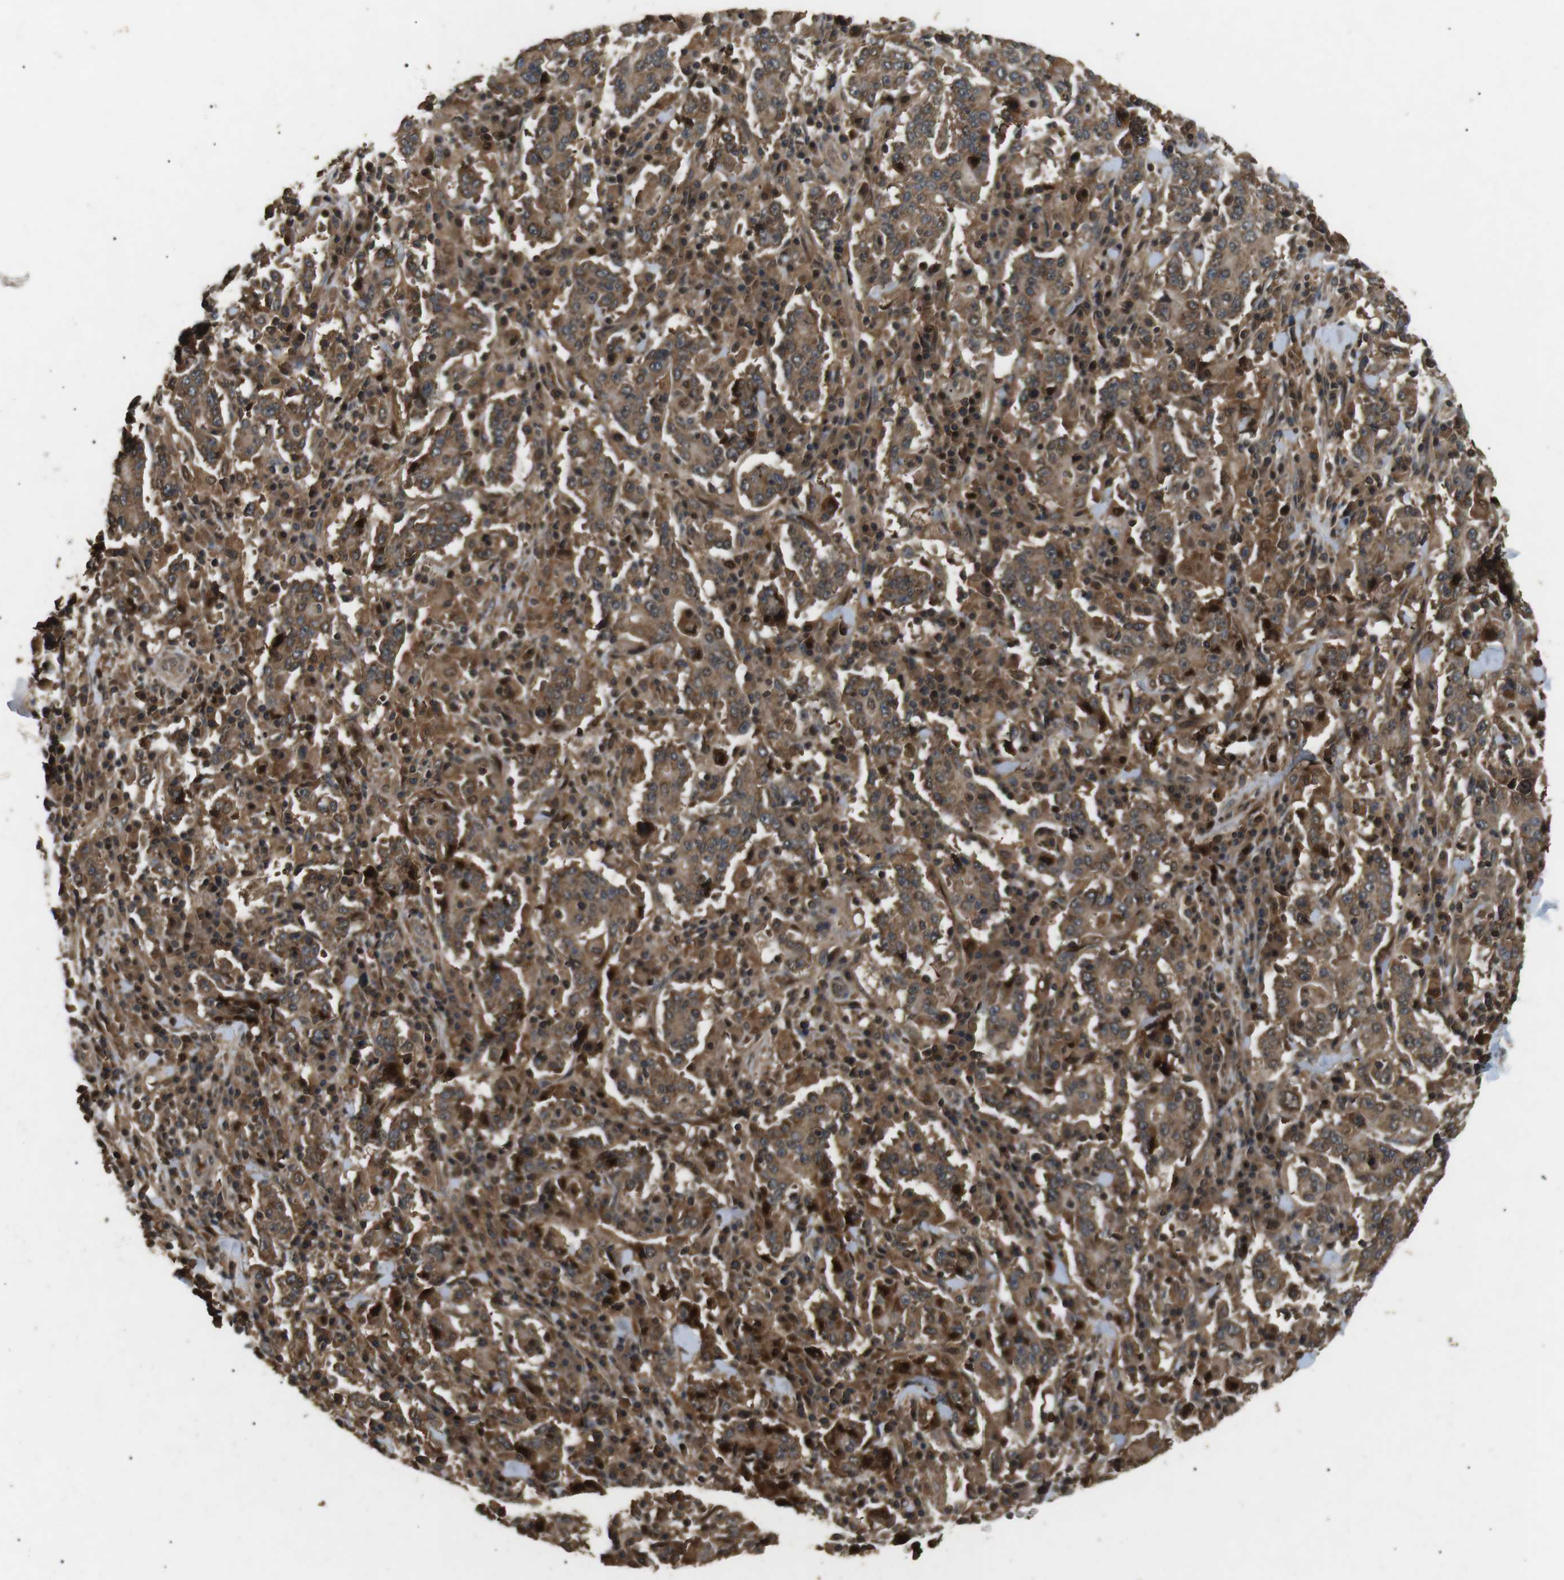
{"staining": {"intensity": "strong", "quantity": ">75%", "location": "cytoplasmic/membranous"}, "tissue": "stomach cancer", "cell_type": "Tumor cells", "image_type": "cancer", "snomed": [{"axis": "morphology", "description": "Normal tissue, NOS"}, {"axis": "morphology", "description": "Adenocarcinoma, NOS"}, {"axis": "topography", "description": "Stomach, upper"}, {"axis": "topography", "description": "Stomach"}], "caption": "This histopathology image shows IHC staining of stomach adenocarcinoma, with high strong cytoplasmic/membranous staining in approximately >75% of tumor cells.", "gene": "TBC1D15", "patient": {"sex": "male", "age": 59}}